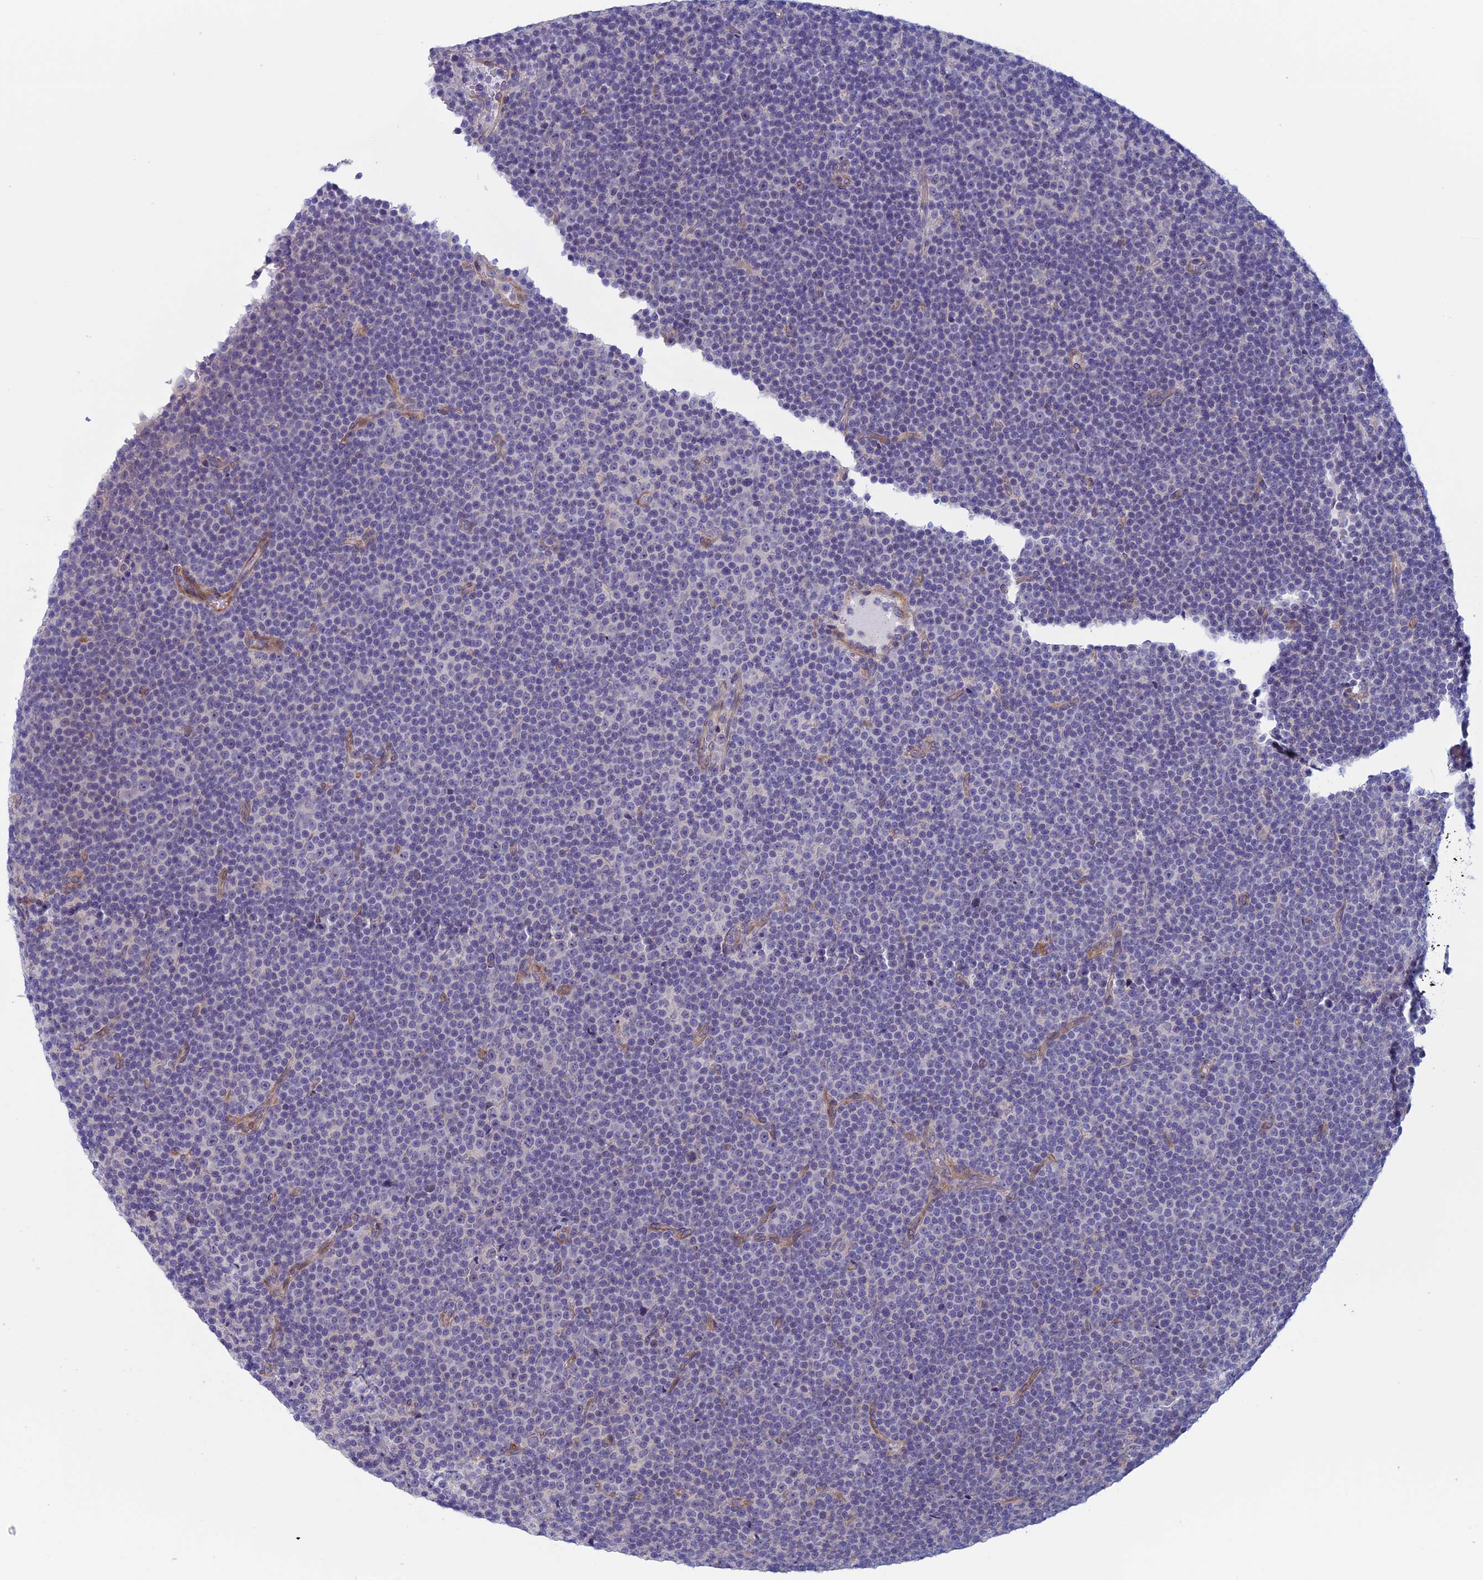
{"staining": {"intensity": "negative", "quantity": "none", "location": "none"}, "tissue": "lymphoma", "cell_type": "Tumor cells", "image_type": "cancer", "snomed": [{"axis": "morphology", "description": "Malignant lymphoma, non-Hodgkin's type, Low grade"}, {"axis": "topography", "description": "Lymph node"}], "caption": "An immunohistochemistry (IHC) photomicrograph of lymphoma is shown. There is no staining in tumor cells of lymphoma.", "gene": "CNOT6L", "patient": {"sex": "female", "age": 67}}